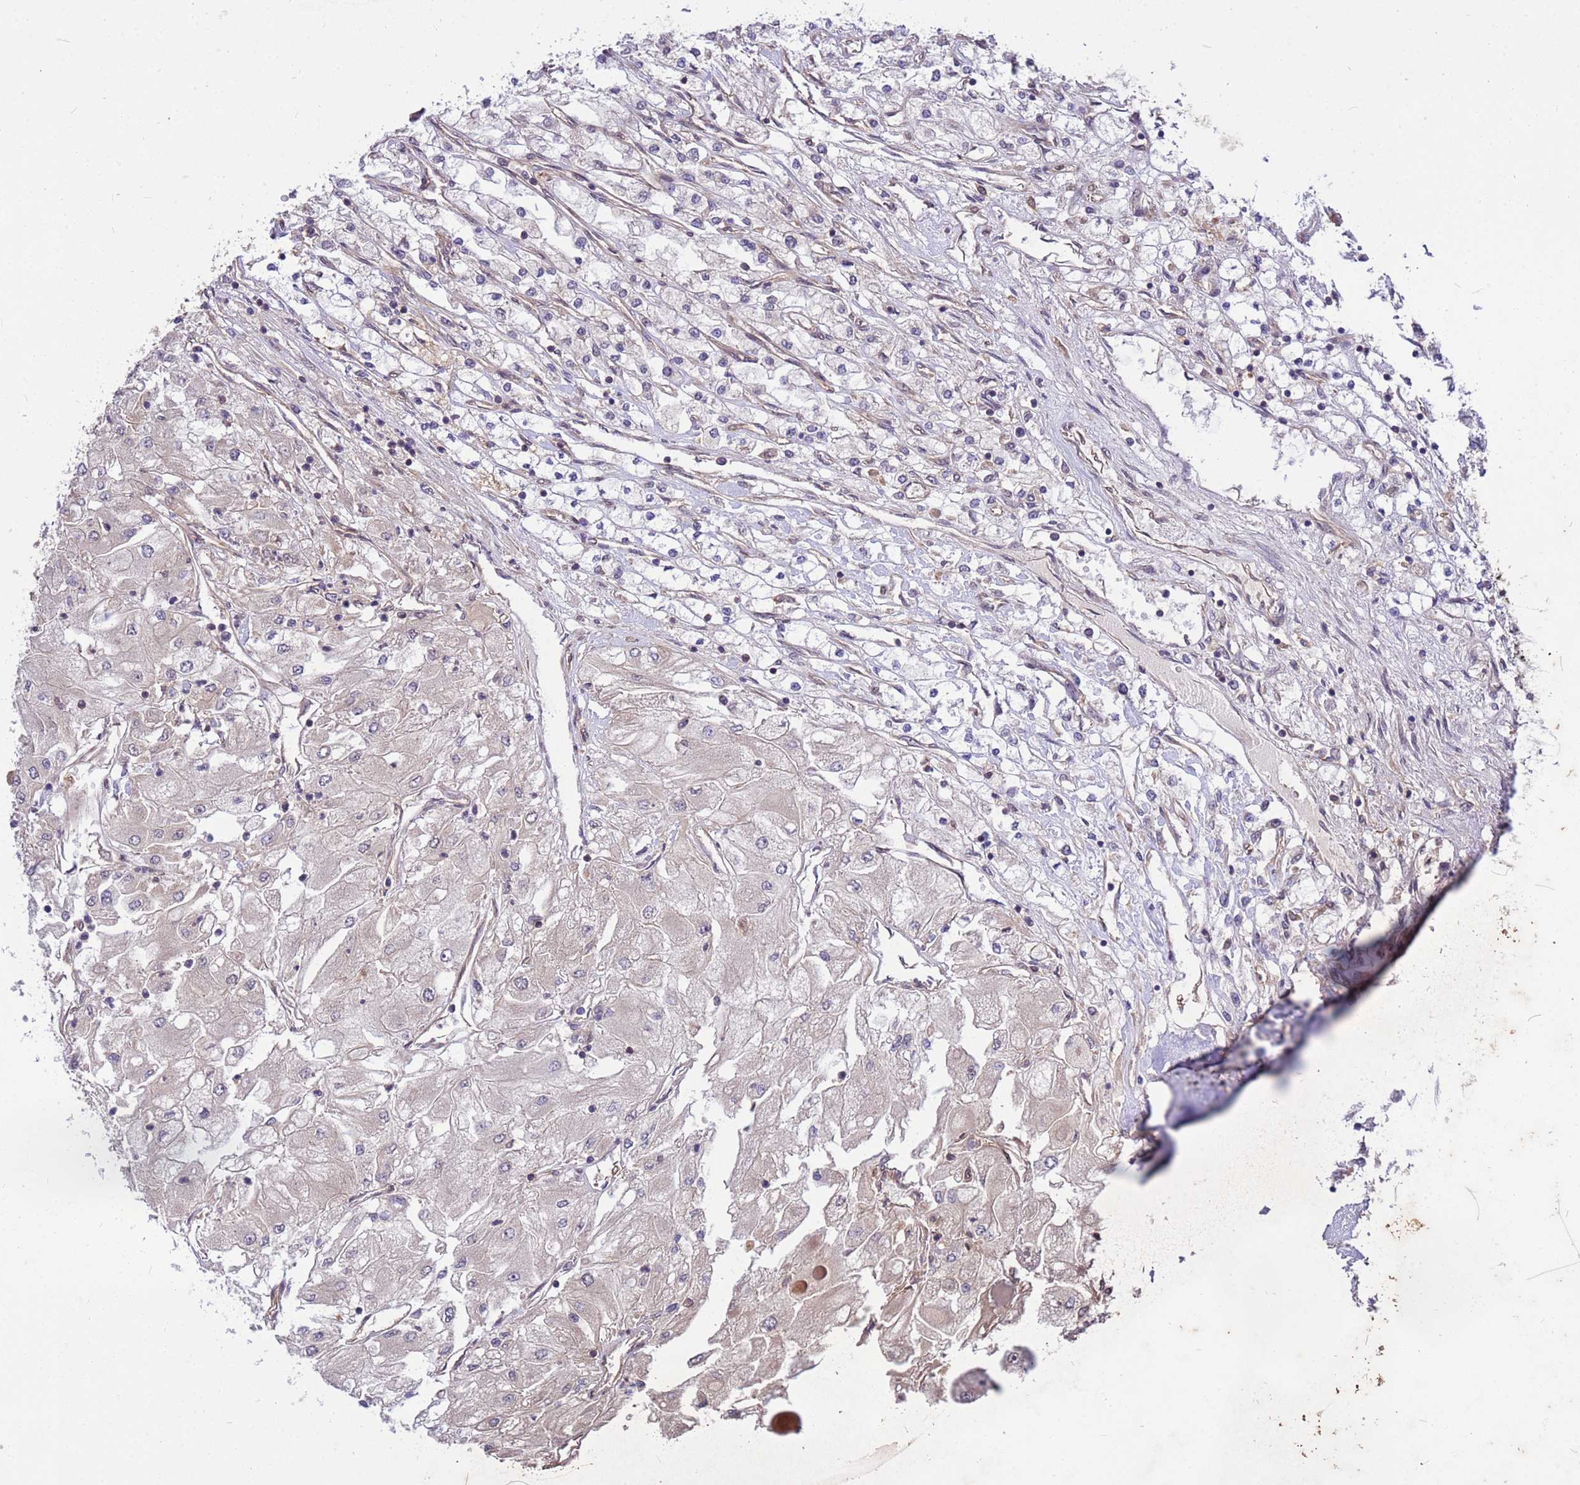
{"staining": {"intensity": "negative", "quantity": "none", "location": "none"}, "tissue": "renal cancer", "cell_type": "Tumor cells", "image_type": "cancer", "snomed": [{"axis": "morphology", "description": "Adenocarcinoma, NOS"}, {"axis": "topography", "description": "Kidney"}], "caption": "Tumor cells show no significant positivity in adenocarcinoma (renal). The staining is performed using DAB (3,3'-diaminobenzidine) brown chromogen with nuclei counter-stained in using hematoxylin.", "gene": "PPP2CB", "patient": {"sex": "male", "age": 80}}